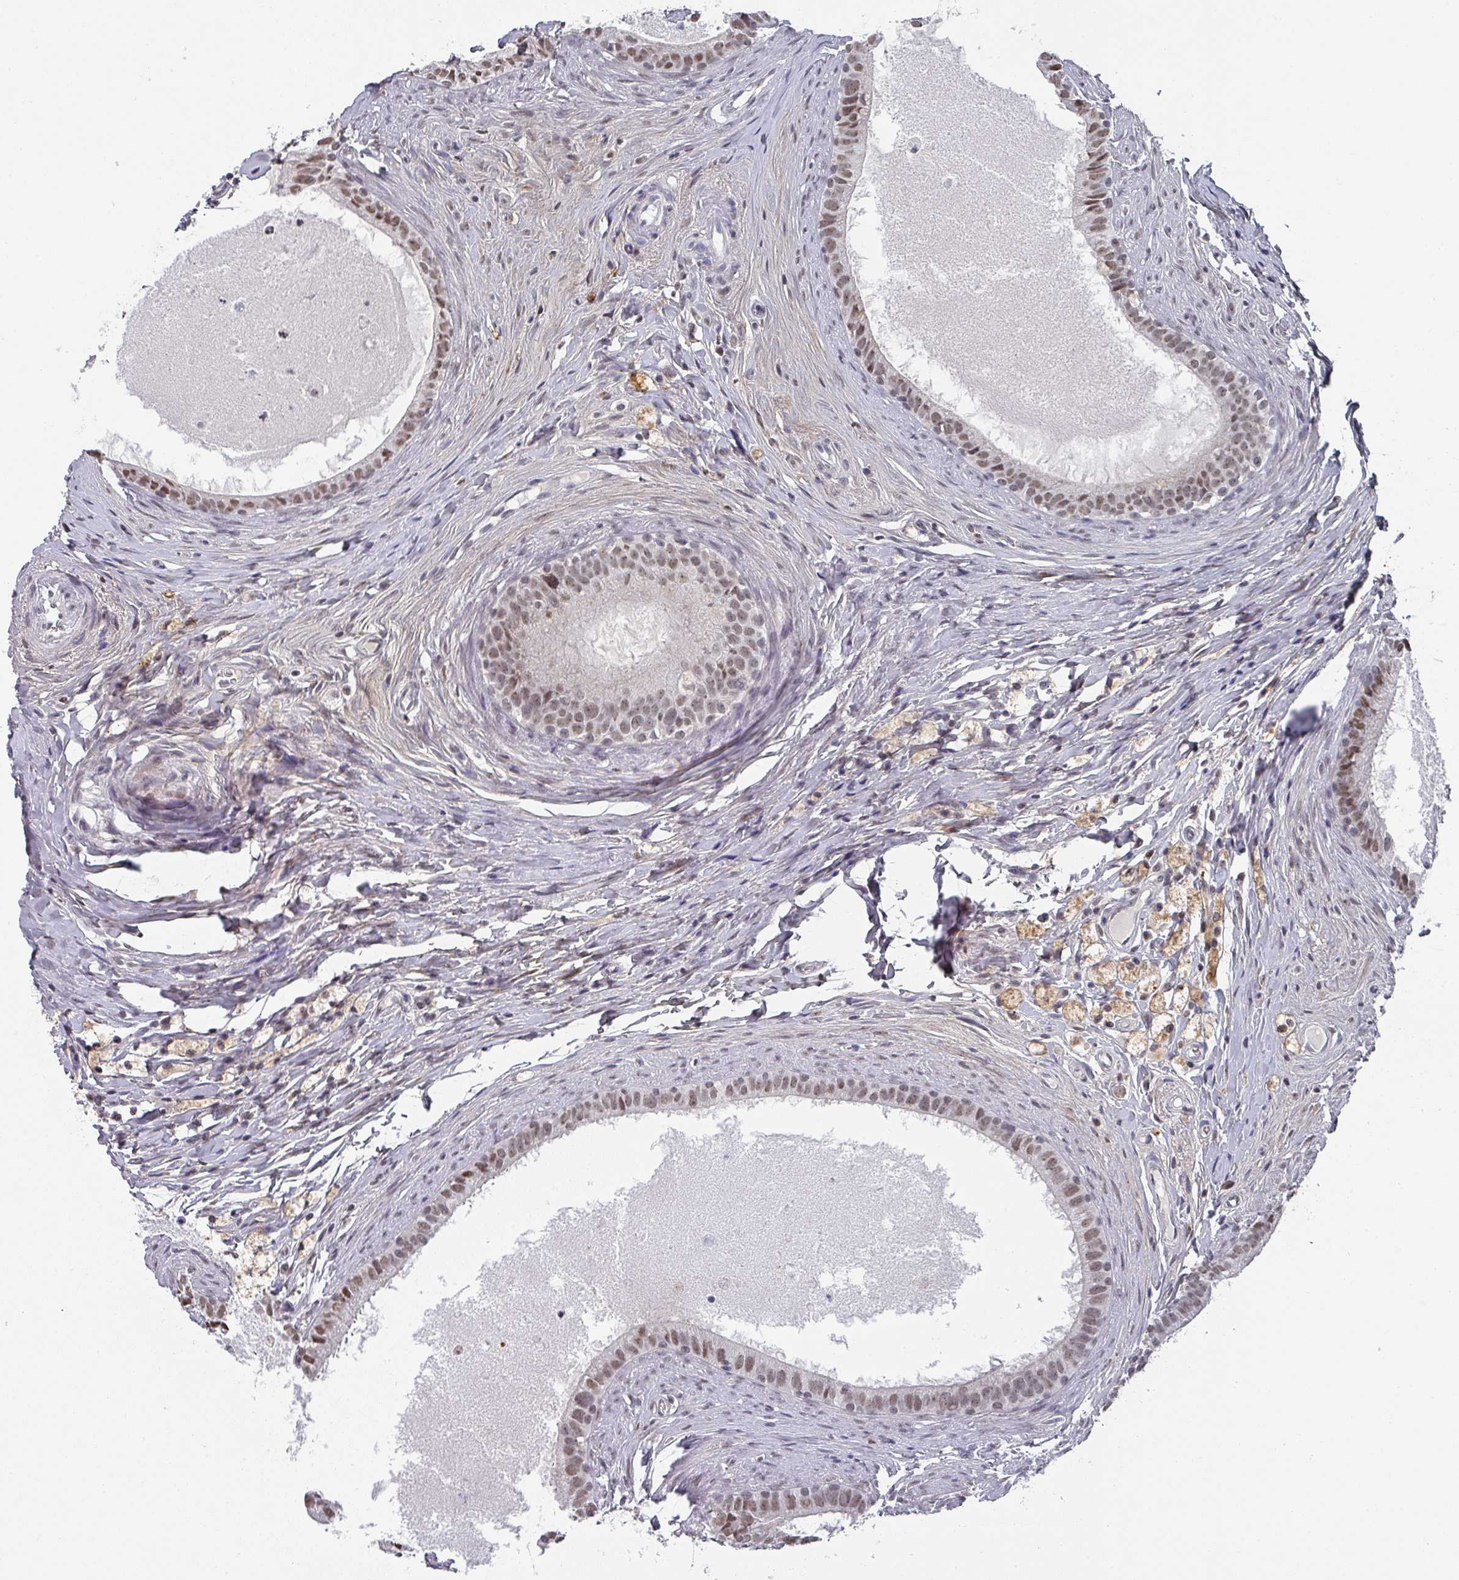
{"staining": {"intensity": "moderate", "quantity": ">75%", "location": "nuclear"}, "tissue": "epididymis", "cell_type": "Glandular cells", "image_type": "normal", "snomed": [{"axis": "morphology", "description": "Normal tissue, NOS"}, {"axis": "topography", "description": "Epididymis"}], "caption": "A medium amount of moderate nuclear expression is identified in approximately >75% of glandular cells in benign epididymis.", "gene": "ZNF654", "patient": {"sex": "male", "age": 80}}